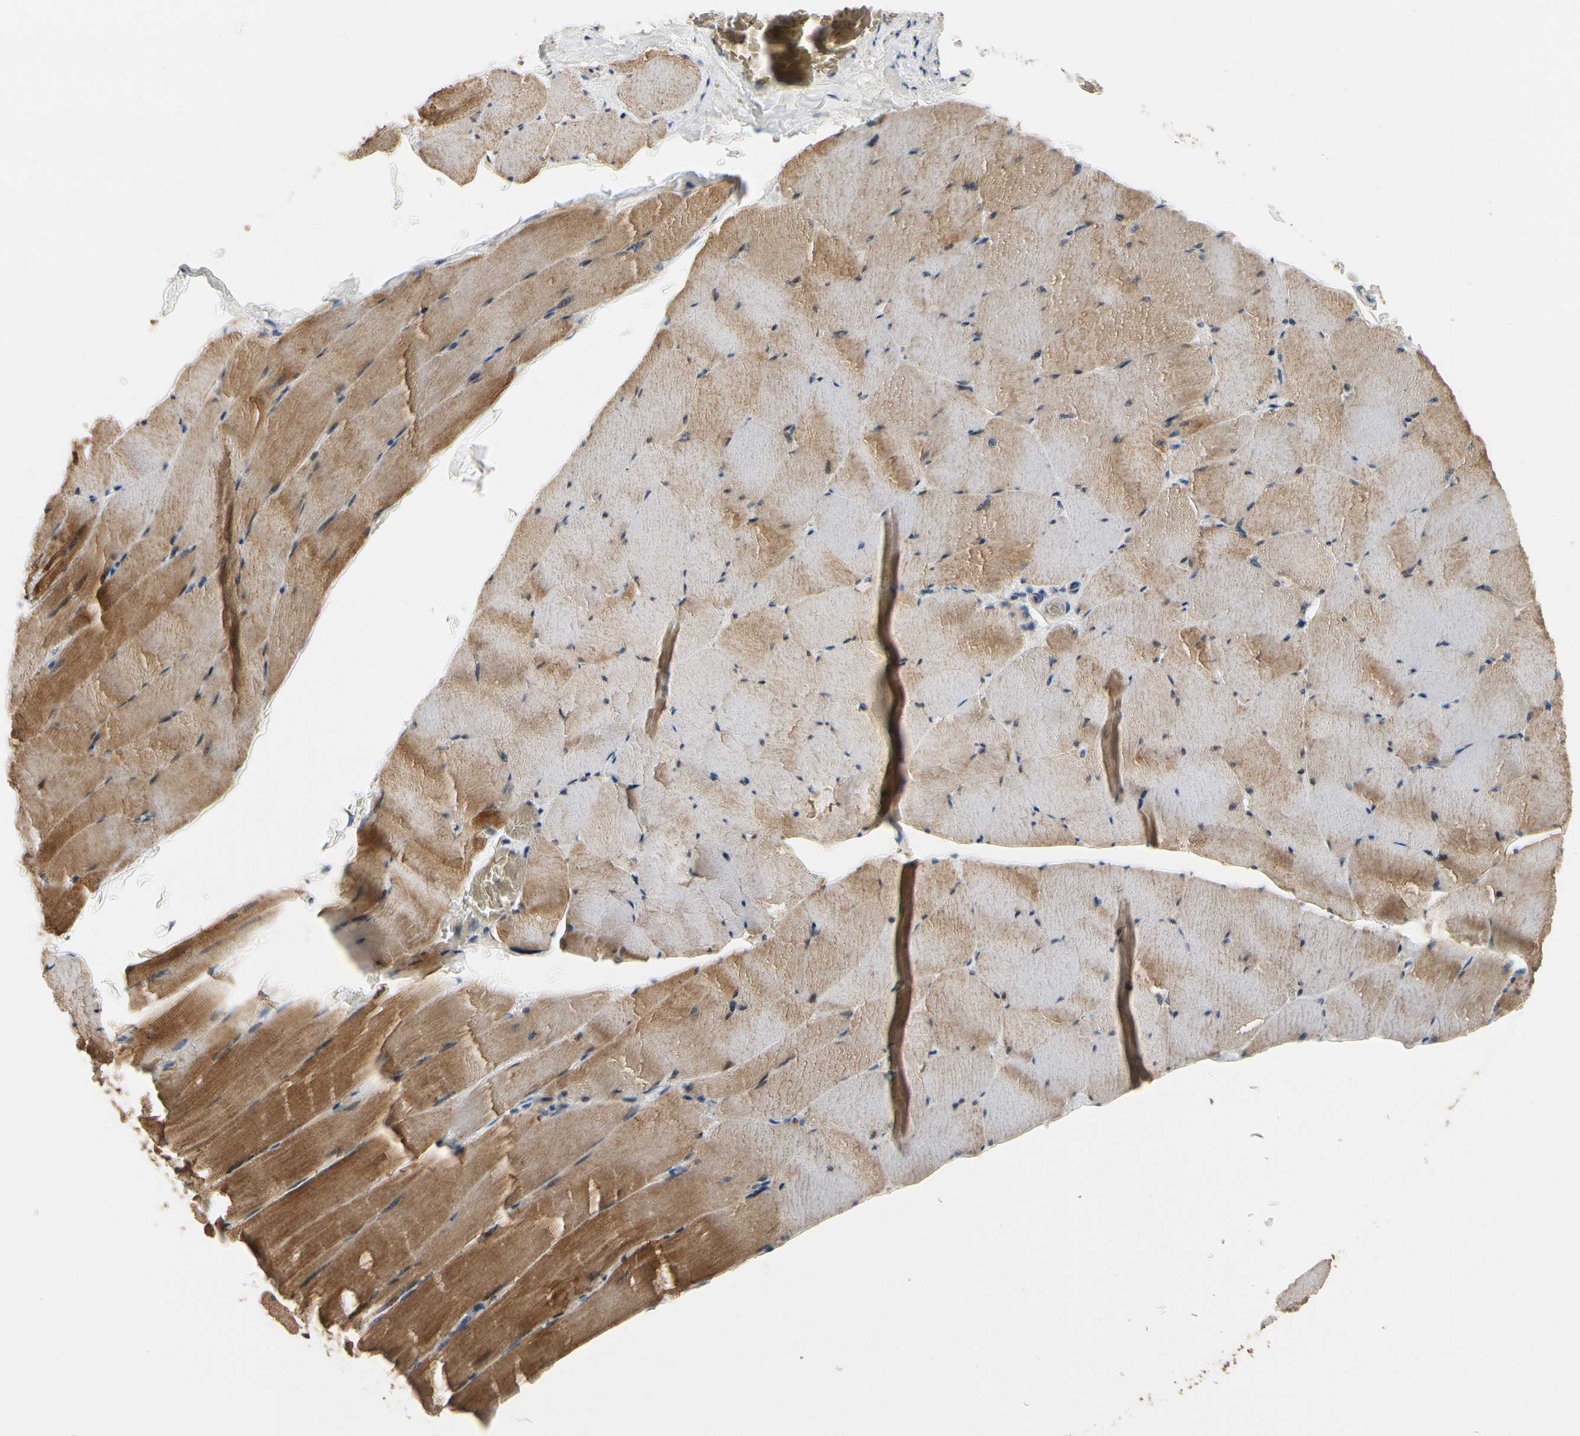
{"staining": {"intensity": "strong", "quantity": ">75%", "location": "cytoplasmic/membranous"}, "tissue": "skeletal muscle", "cell_type": "Myocytes", "image_type": "normal", "snomed": [{"axis": "morphology", "description": "Normal tissue, NOS"}, {"axis": "topography", "description": "Skeletal muscle"}], "caption": "This image reveals immunohistochemistry staining of unremarkable human skeletal muscle, with high strong cytoplasmic/membranous positivity in approximately >75% of myocytes.", "gene": "SLC27A6", "patient": {"sex": "male", "age": 62}}